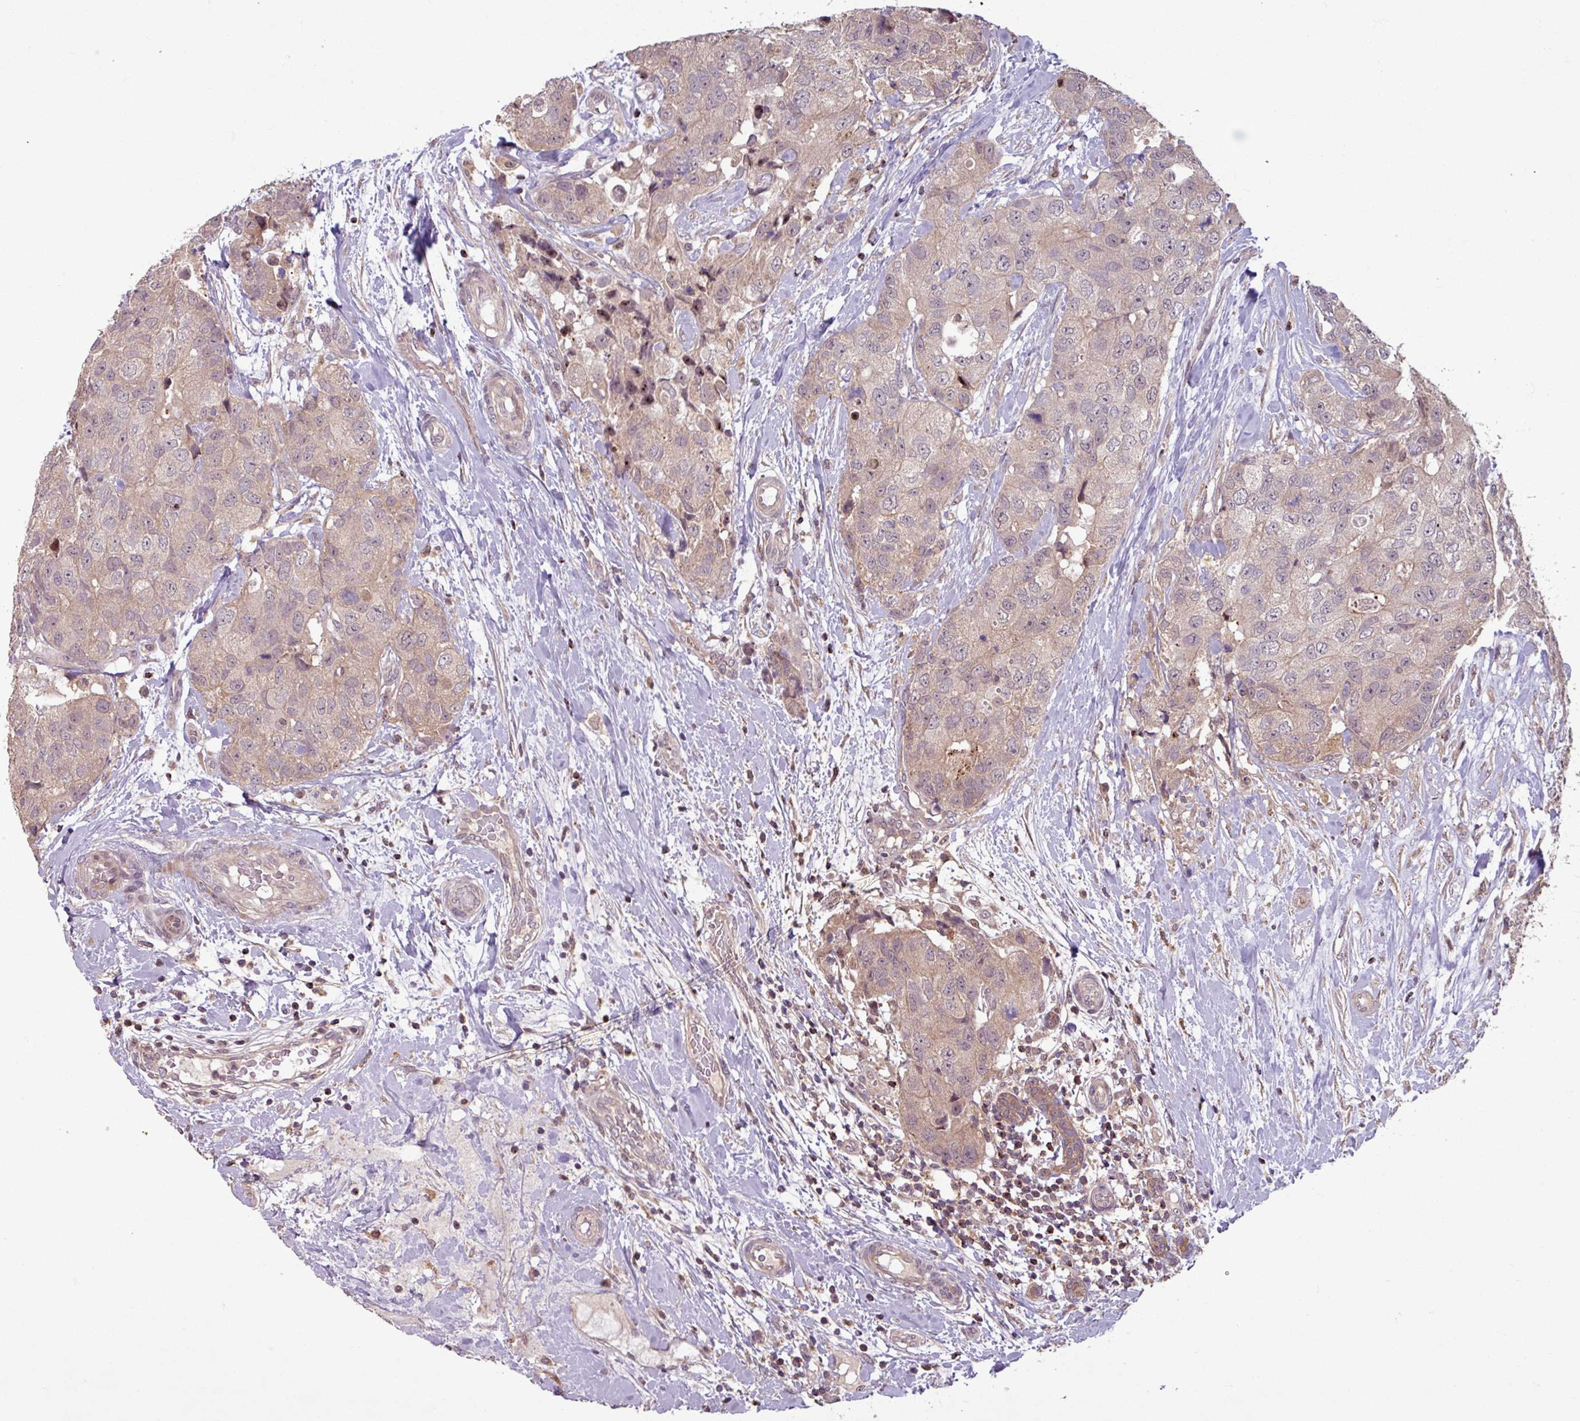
{"staining": {"intensity": "weak", "quantity": "25%-75%", "location": "cytoplasmic/membranous,nuclear"}, "tissue": "breast cancer", "cell_type": "Tumor cells", "image_type": "cancer", "snomed": [{"axis": "morphology", "description": "Duct carcinoma"}, {"axis": "topography", "description": "Breast"}], "caption": "Immunohistochemistry of human breast cancer (invasive ductal carcinoma) displays low levels of weak cytoplasmic/membranous and nuclear positivity in about 25%-75% of tumor cells.", "gene": "OR6B1", "patient": {"sex": "female", "age": 62}}